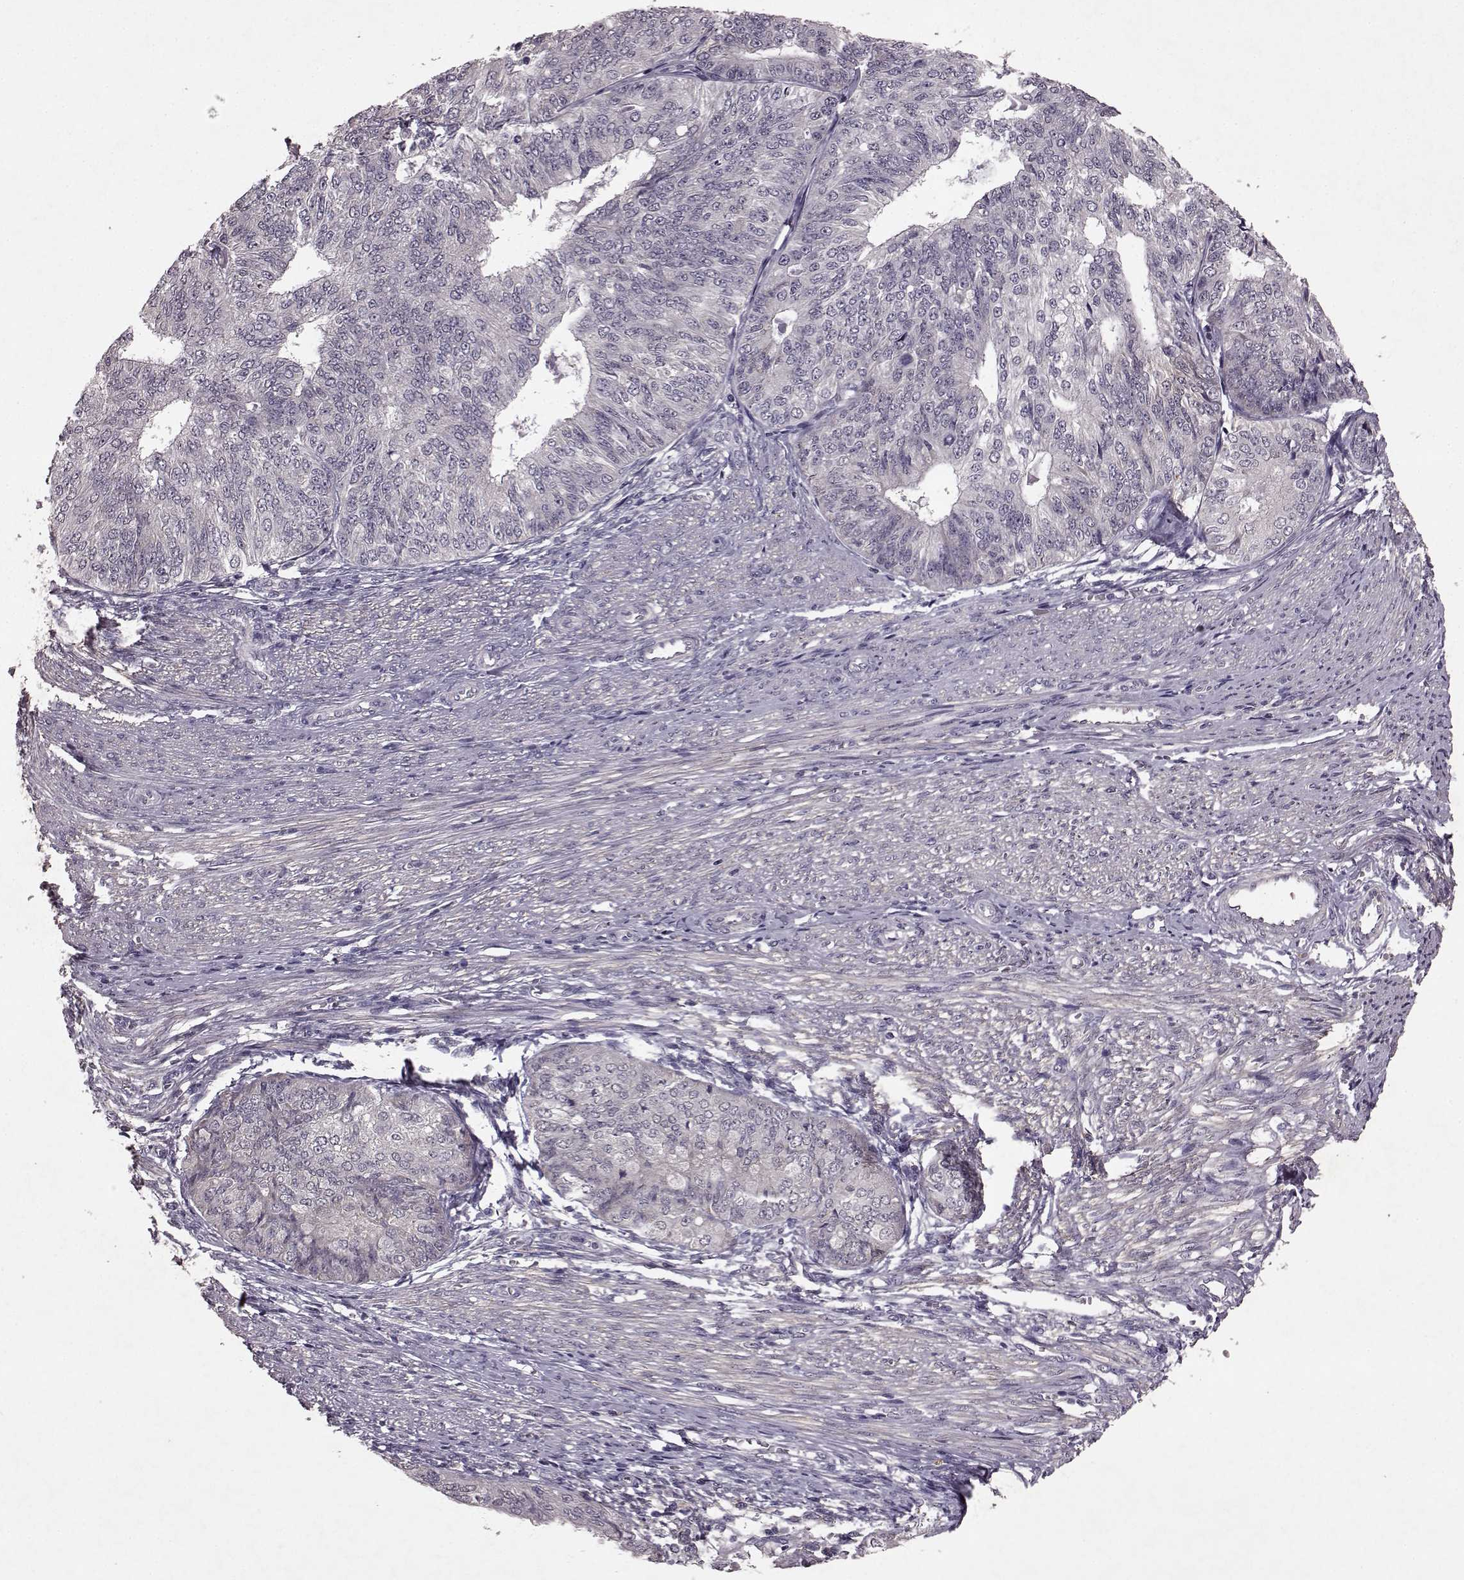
{"staining": {"intensity": "negative", "quantity": "none", "location": "none"}, "tissue": "endometrial cancer", "cell_type": "Tumor cells", "image_type": "cancer", "snomed": [{"axis": "morphology", "description": "Adenocarcinoma, NOS"}, {"axis": "topography", "description": "Endometrium"}], "caption": "The histopathology image displays no staining of tumor cells in adenocarcinoma (endometrial).", "gene": "FRRS1L", "patient": {"sex": "female", "age": 58}}